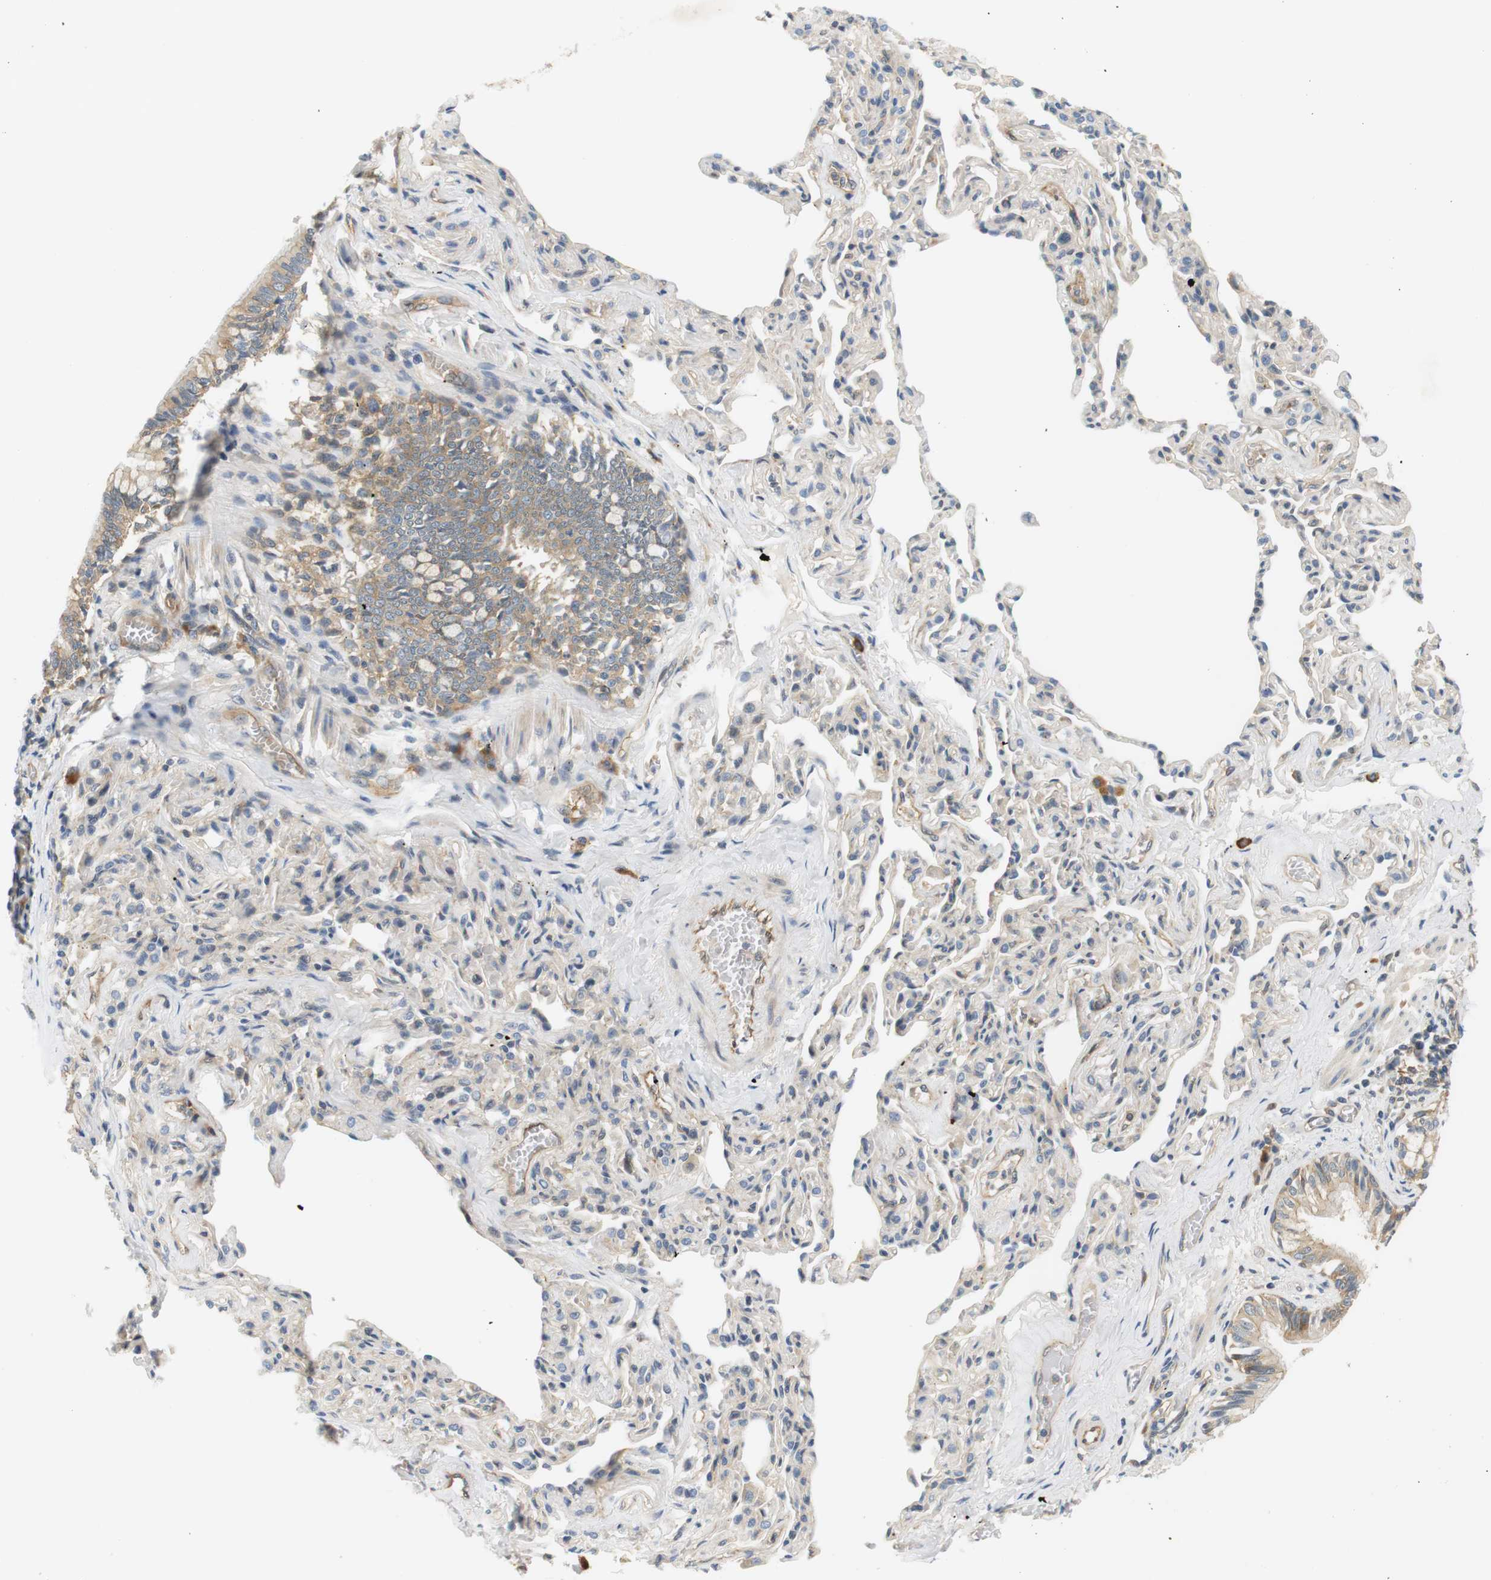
{"staining": {"intensity": "moderate", "quantity": ">75%", "location": "cytoplasmic/membranous"}, "tissue": "bronchus", "cell_type": "Respiratory epithelial cells", "image_type": "normal", "snomed": [{"axis": "morphology", "description": "Normal tissue, NOS"}, {"axis": "topography", "description": "Bronchus"}, {"axis": "topography", "description": "Lung"}], "caption": "Respiratory epithelial cells display medium levels of moderate cytoplasmic/membranous positivity in about >75% of cells in unremarkable human bronchus. The protein of interest is shown in brown color, while the nuclei are stained blue.", "gene": "SH3GLB1", "patient": {"sex": "male", "age": 64}}